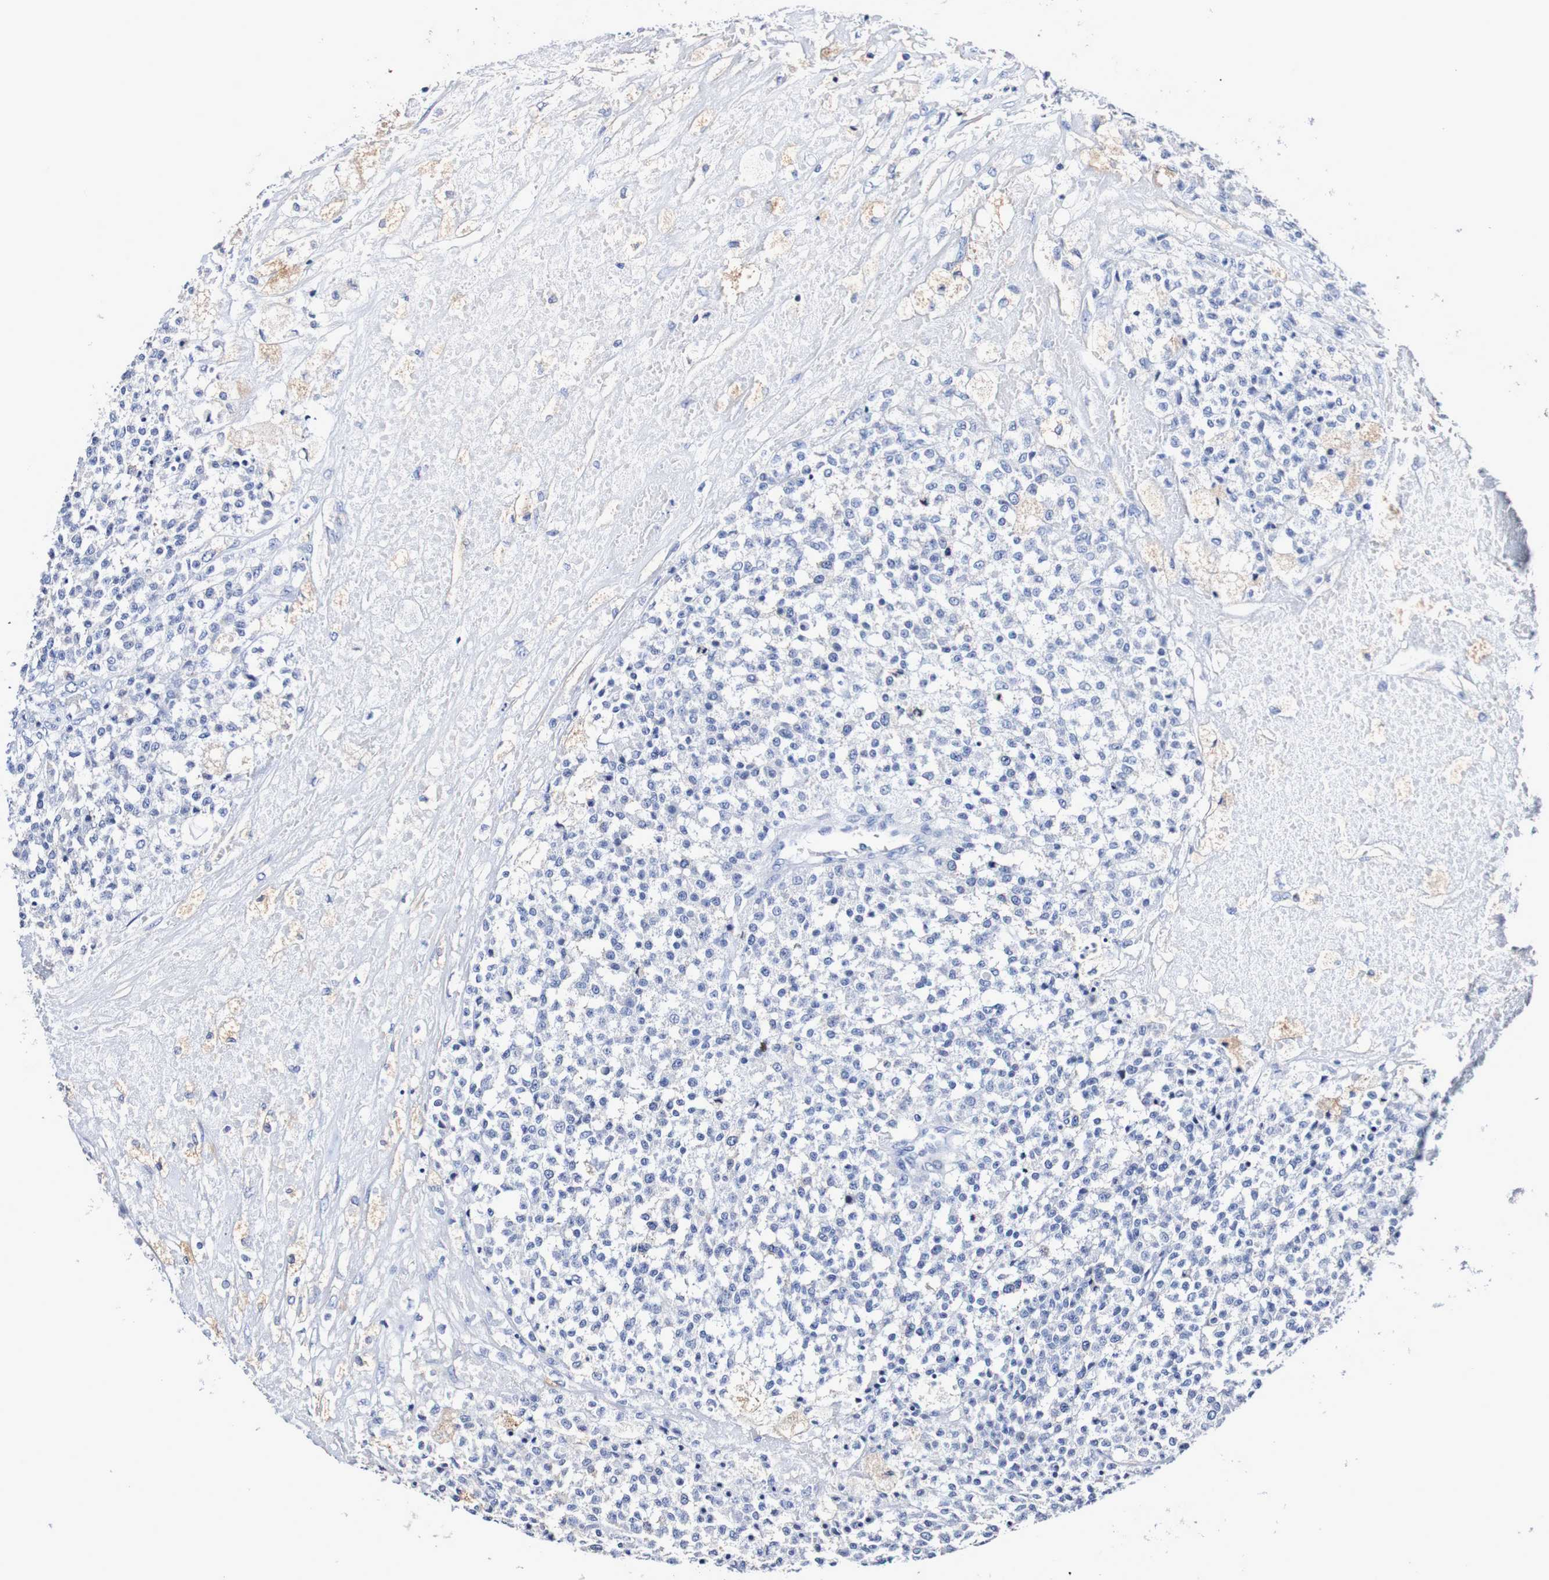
{"staining": {"intensity": "negative", "quantity": "none", "location": "none"}, "tissue": "testis cancer", "cell_type": "Tumor cells", "image_type": "cancer", "snomed": [{"axis": "morphology", "description": "Seminoma, NOS"}, {"axis": "topography", "description": "Testis"}], "caption": "An immunohistochemistry photomicrograph of testis seminoma is shown. There is no staining in tumor cells of testis seminoma.", "gene": "ACVR1C", "patient": {"sex": "male", "age": 59}}